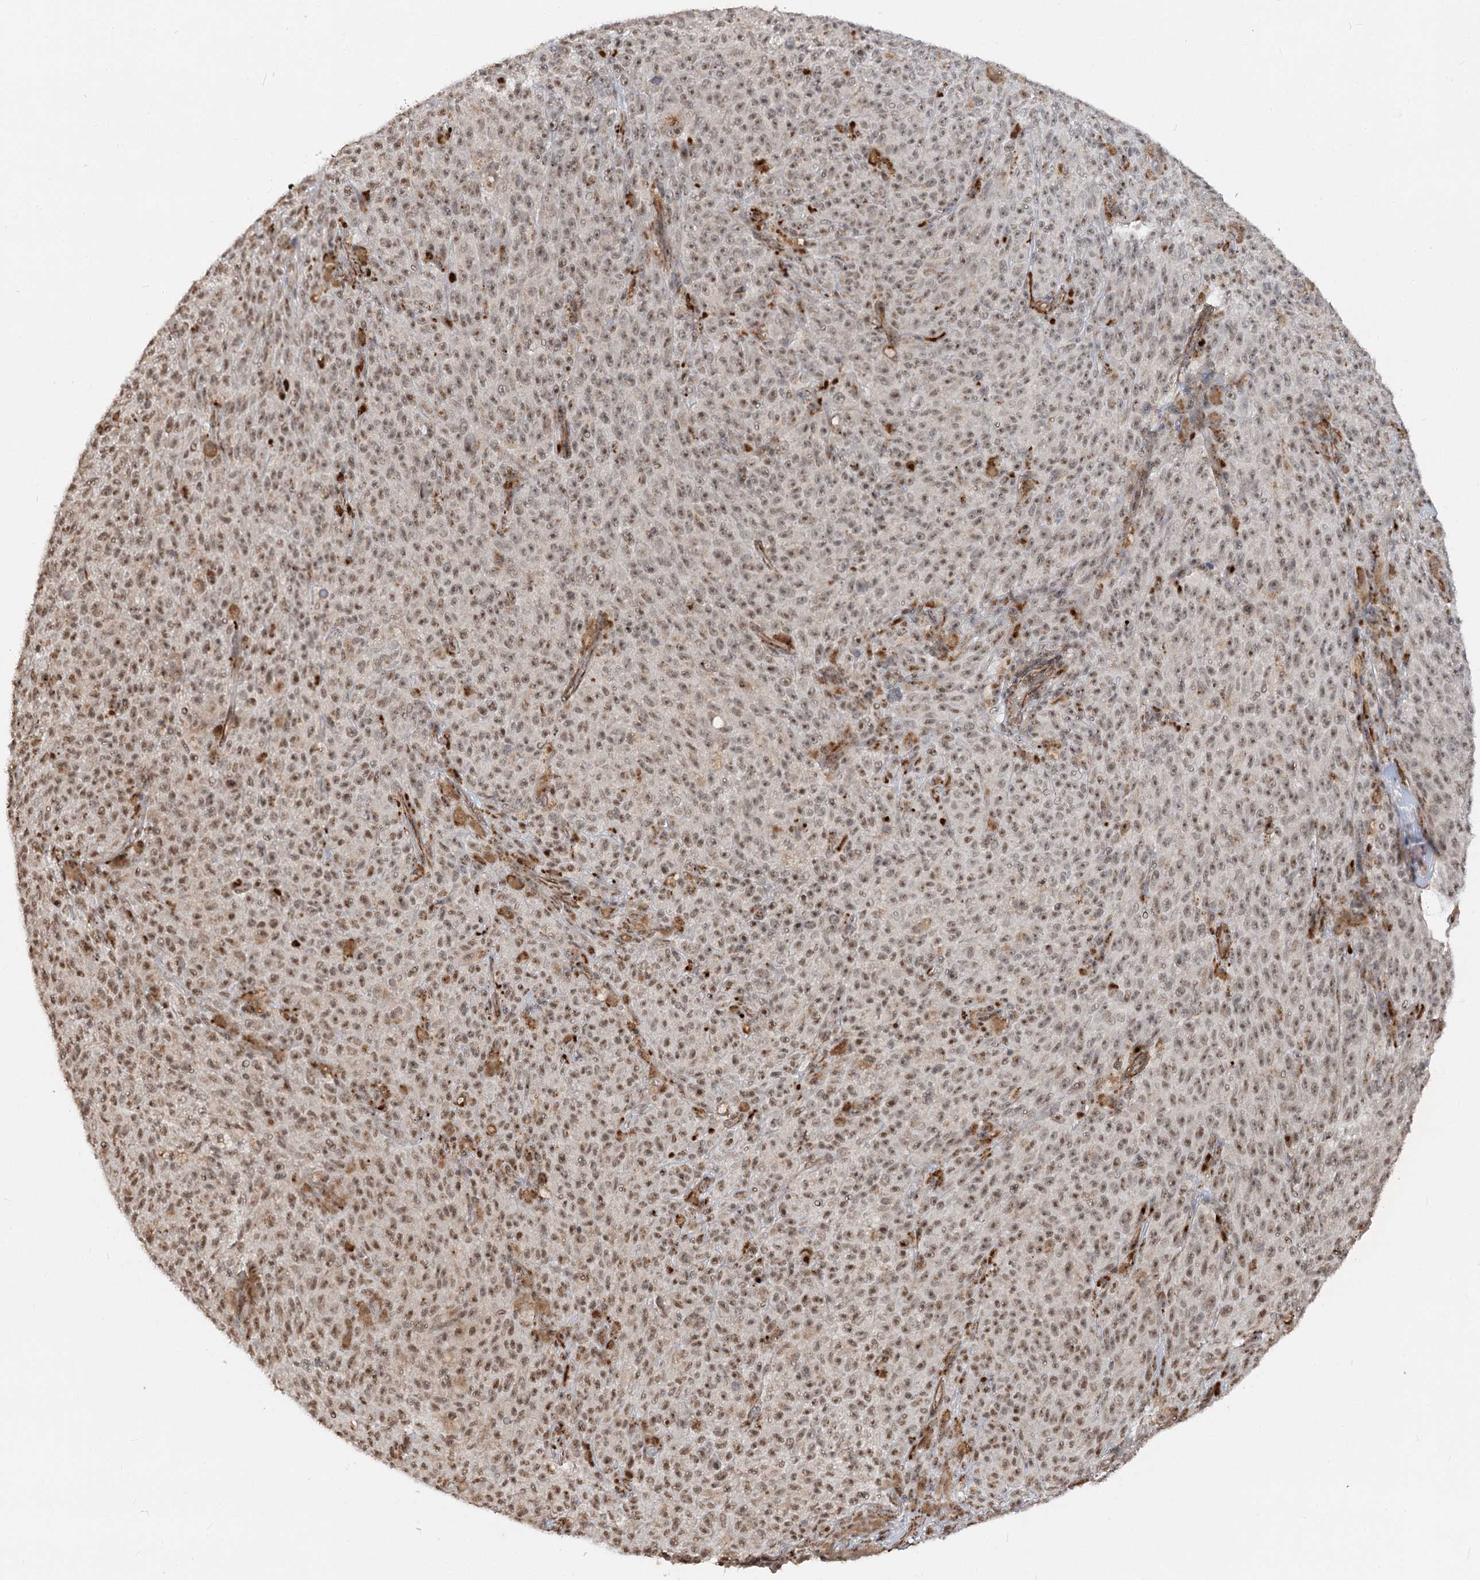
{"staining": {"intensity": "moderate", "quantity": ">75%", "location": "nuclear"}, "tissue": "melanoma", "cell_type": "Tumor cells", "image_type": "cancer", "snomed": [{"axis": "morphology", "description": "Malignant melanoma, NOS"}, {"axis": "topography", "description": "Skin"}], "caption": "DAB (3,3'-diaminobenzidine) immunohistochemical staining of malignant melanoma displays moderate nuclear protein staining in approximately >75% of tumor cells.", "gene": "GNL3L", "patient": {"sex": "female", "age": 82}}